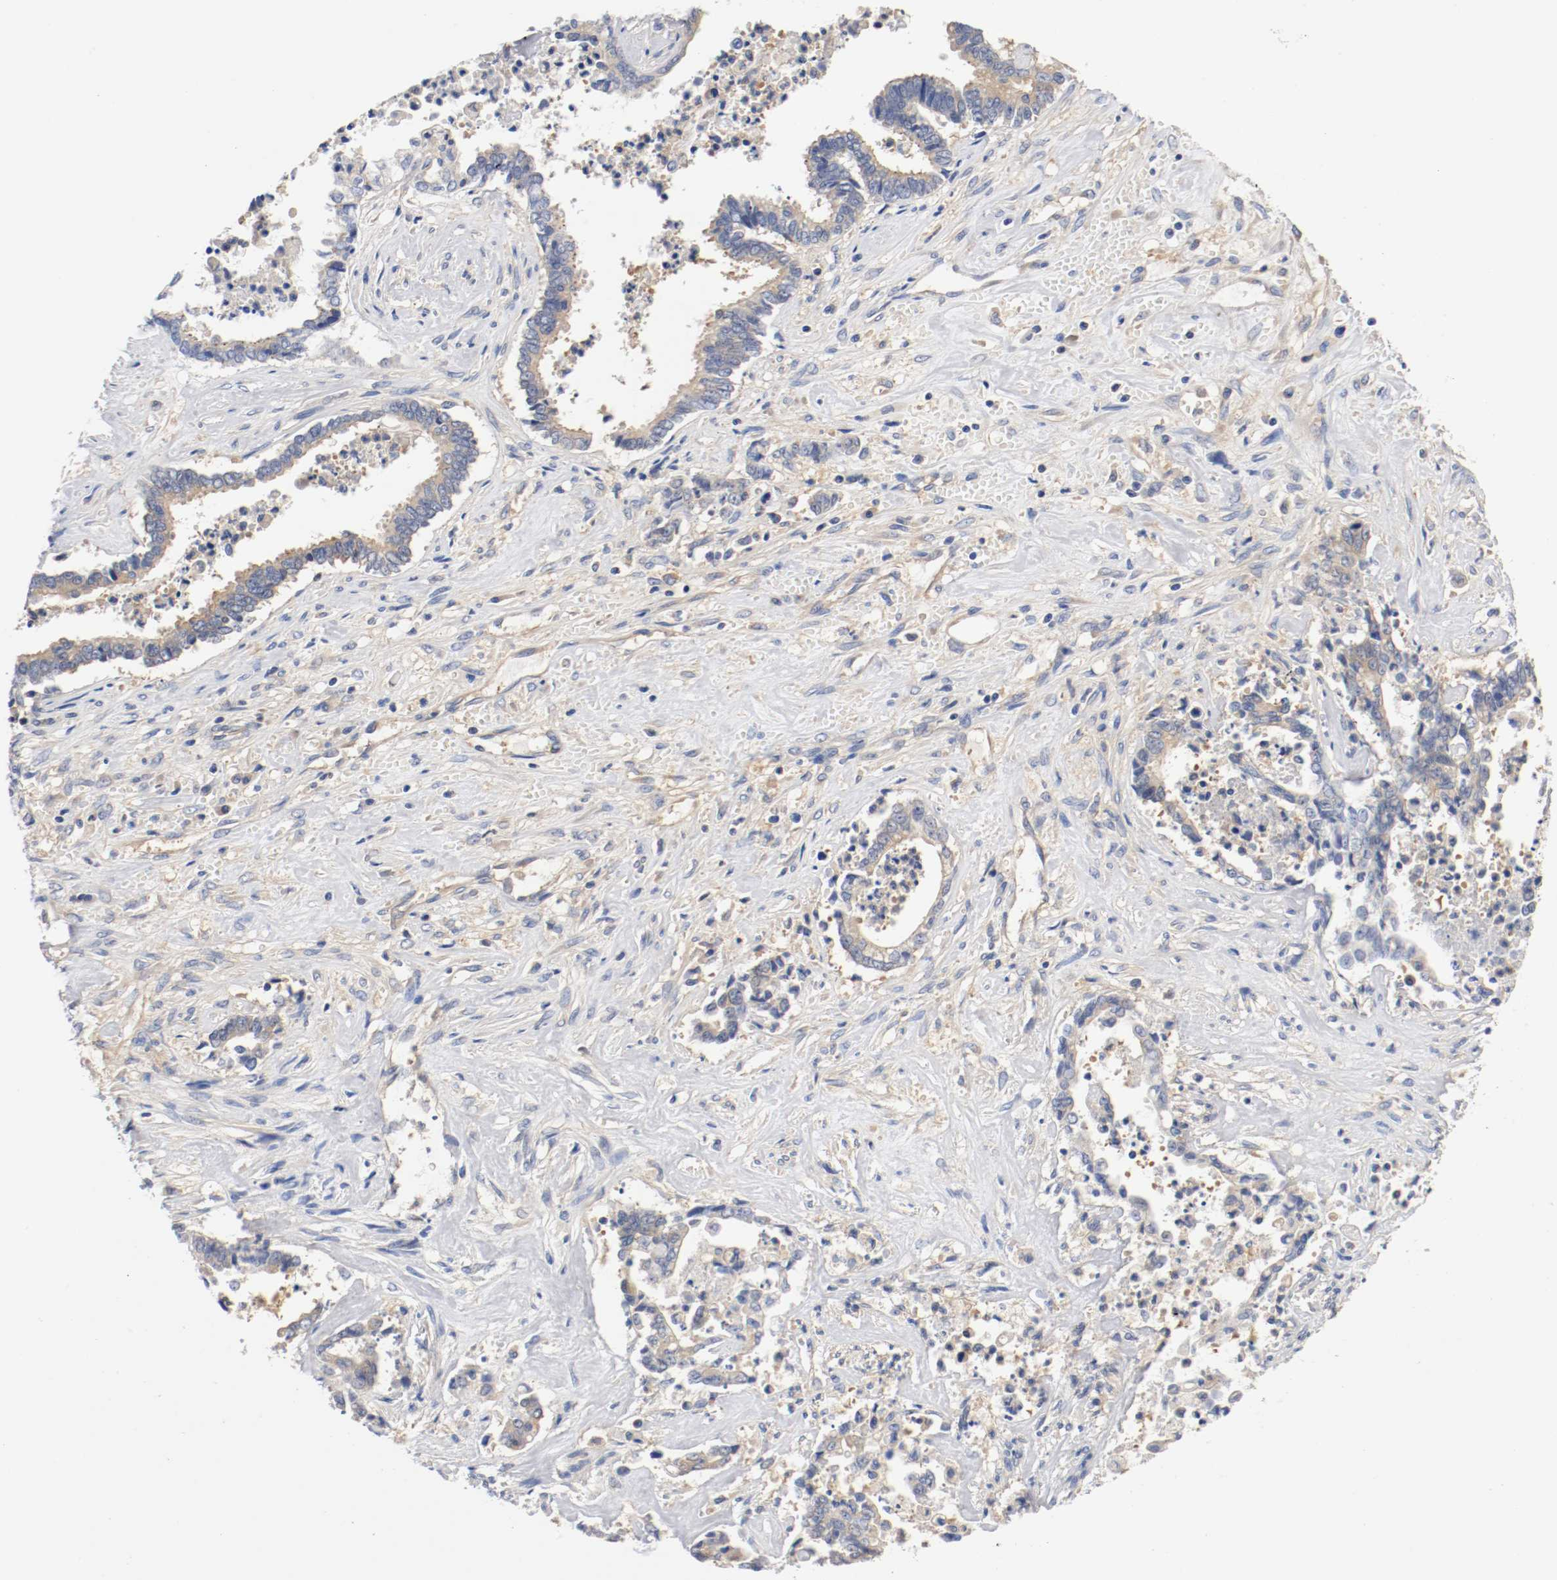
{"staining": {"intensity": "weak", "quantity": ">75%", "location": "cytoplasmic/membranous"}, "tissue": "liver cancer", "cell_type": "Tumor cells", "image_type": "cancer", "snomed": [{"axis": "morphology", "description": "Cholangiocarcinoma"}, {"axis": "topography", "description": "Liver"}], "caption": "Protein expression analysis of human cholangiocarcinoma (liver) reveals weak cytoplasmic/membranous staining in approximately >75% of tumor cells. (brown staining indicates protein expression, while blue staining denotes nuclei).", "gene": "HGS", "patient": {"sex": "male", "age": 57}}